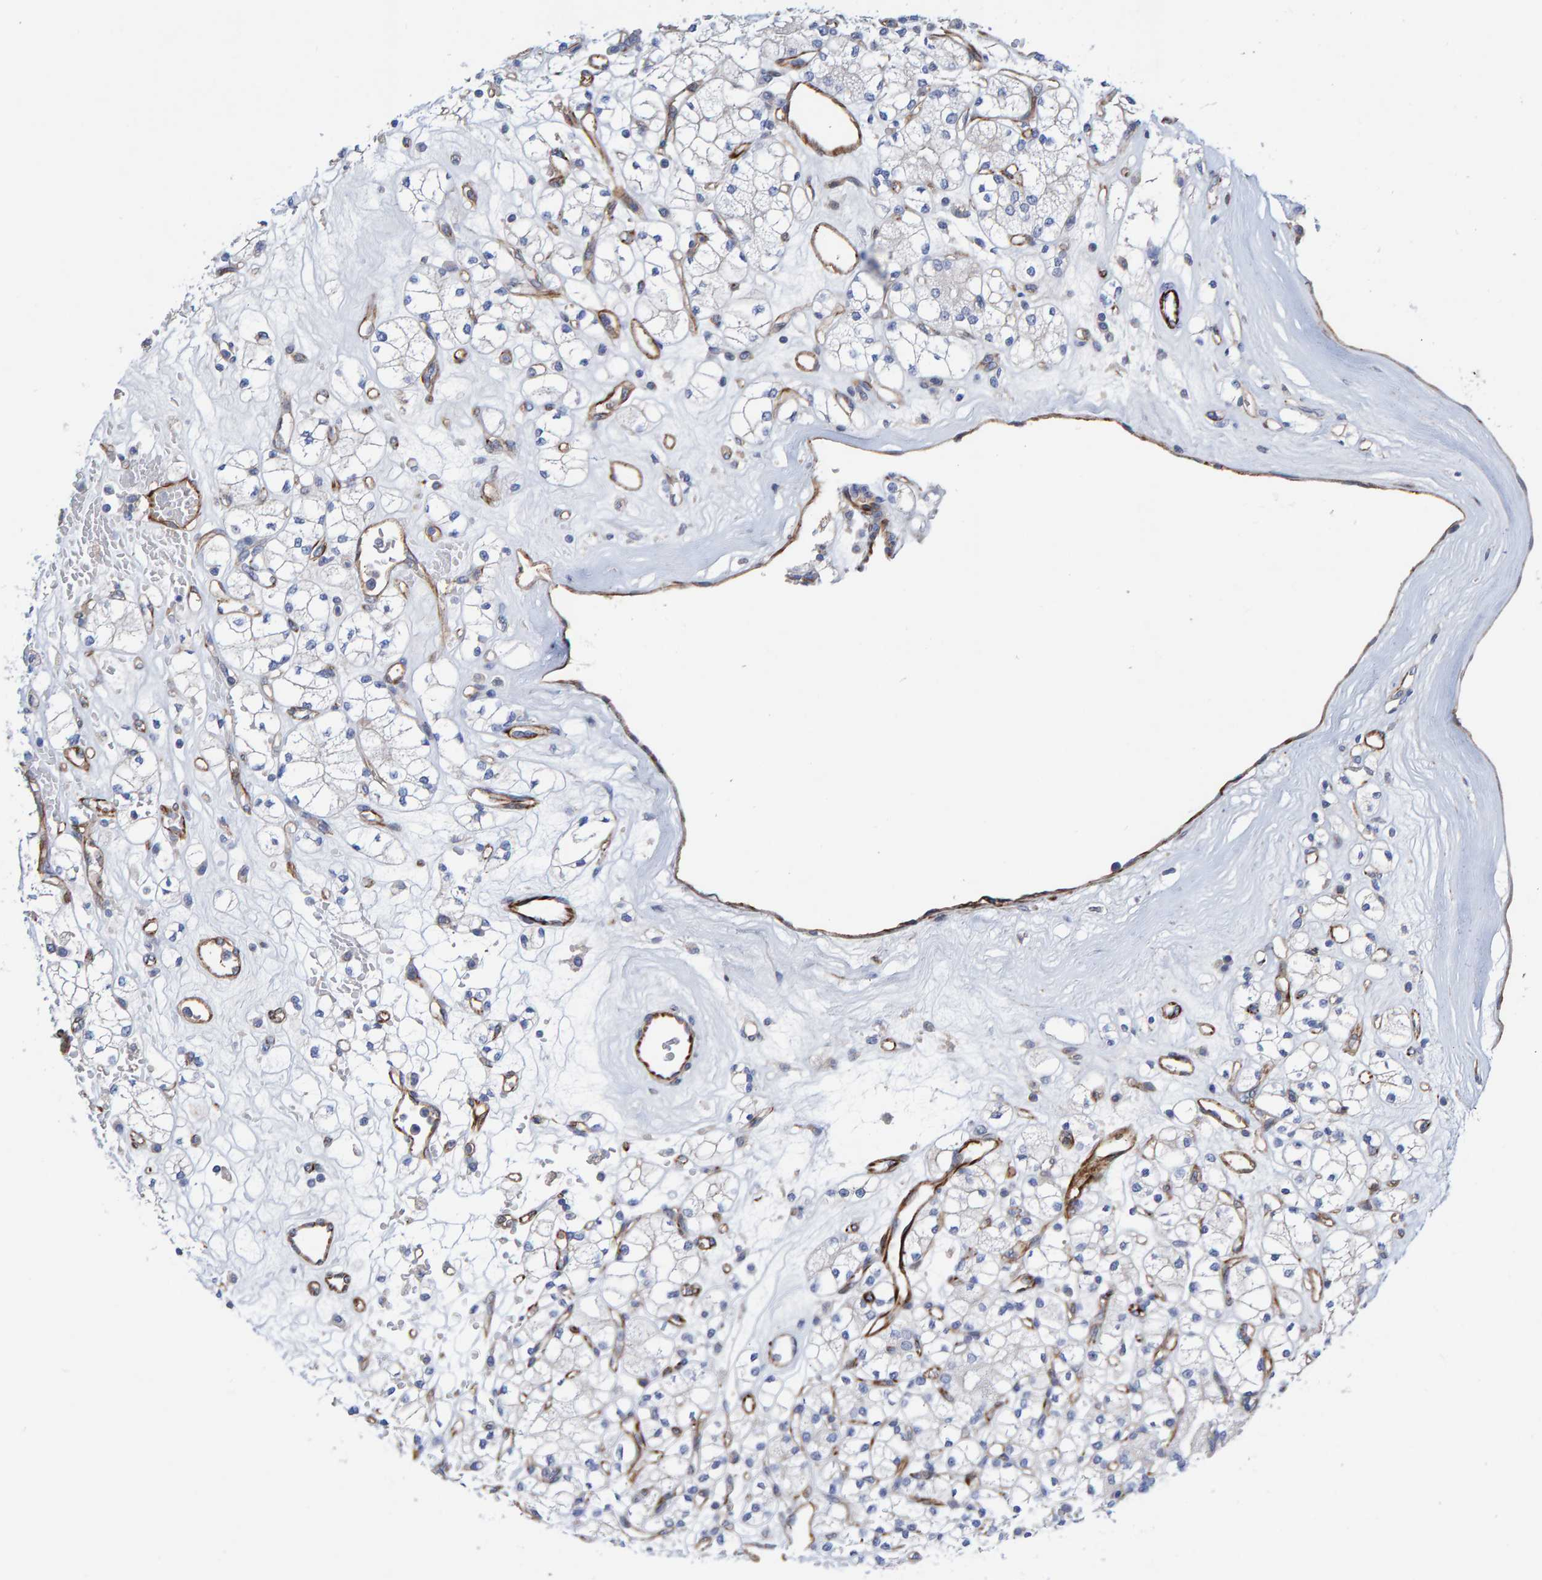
{"staining": {"intensity": "negative", "quantity": "none", "location": "none"}, "tissue": "renal cancer", "cell_type": "Tumor cells", "image_type": "cancer", "snomed": [{"axis": "morphology", "description": "Adenocarcinoma, NOS"}, {"axis": "topography", "description": "Kidney"}], "caption": "High power microscopy photomicrograph of an immunohistochemistry (IHC) photomicrograph of renal adenocarcinoma, revealing no significant positivity in tumor cells.", "gene": "POLG2", "patient": {"sex": "male", "age": 77}}